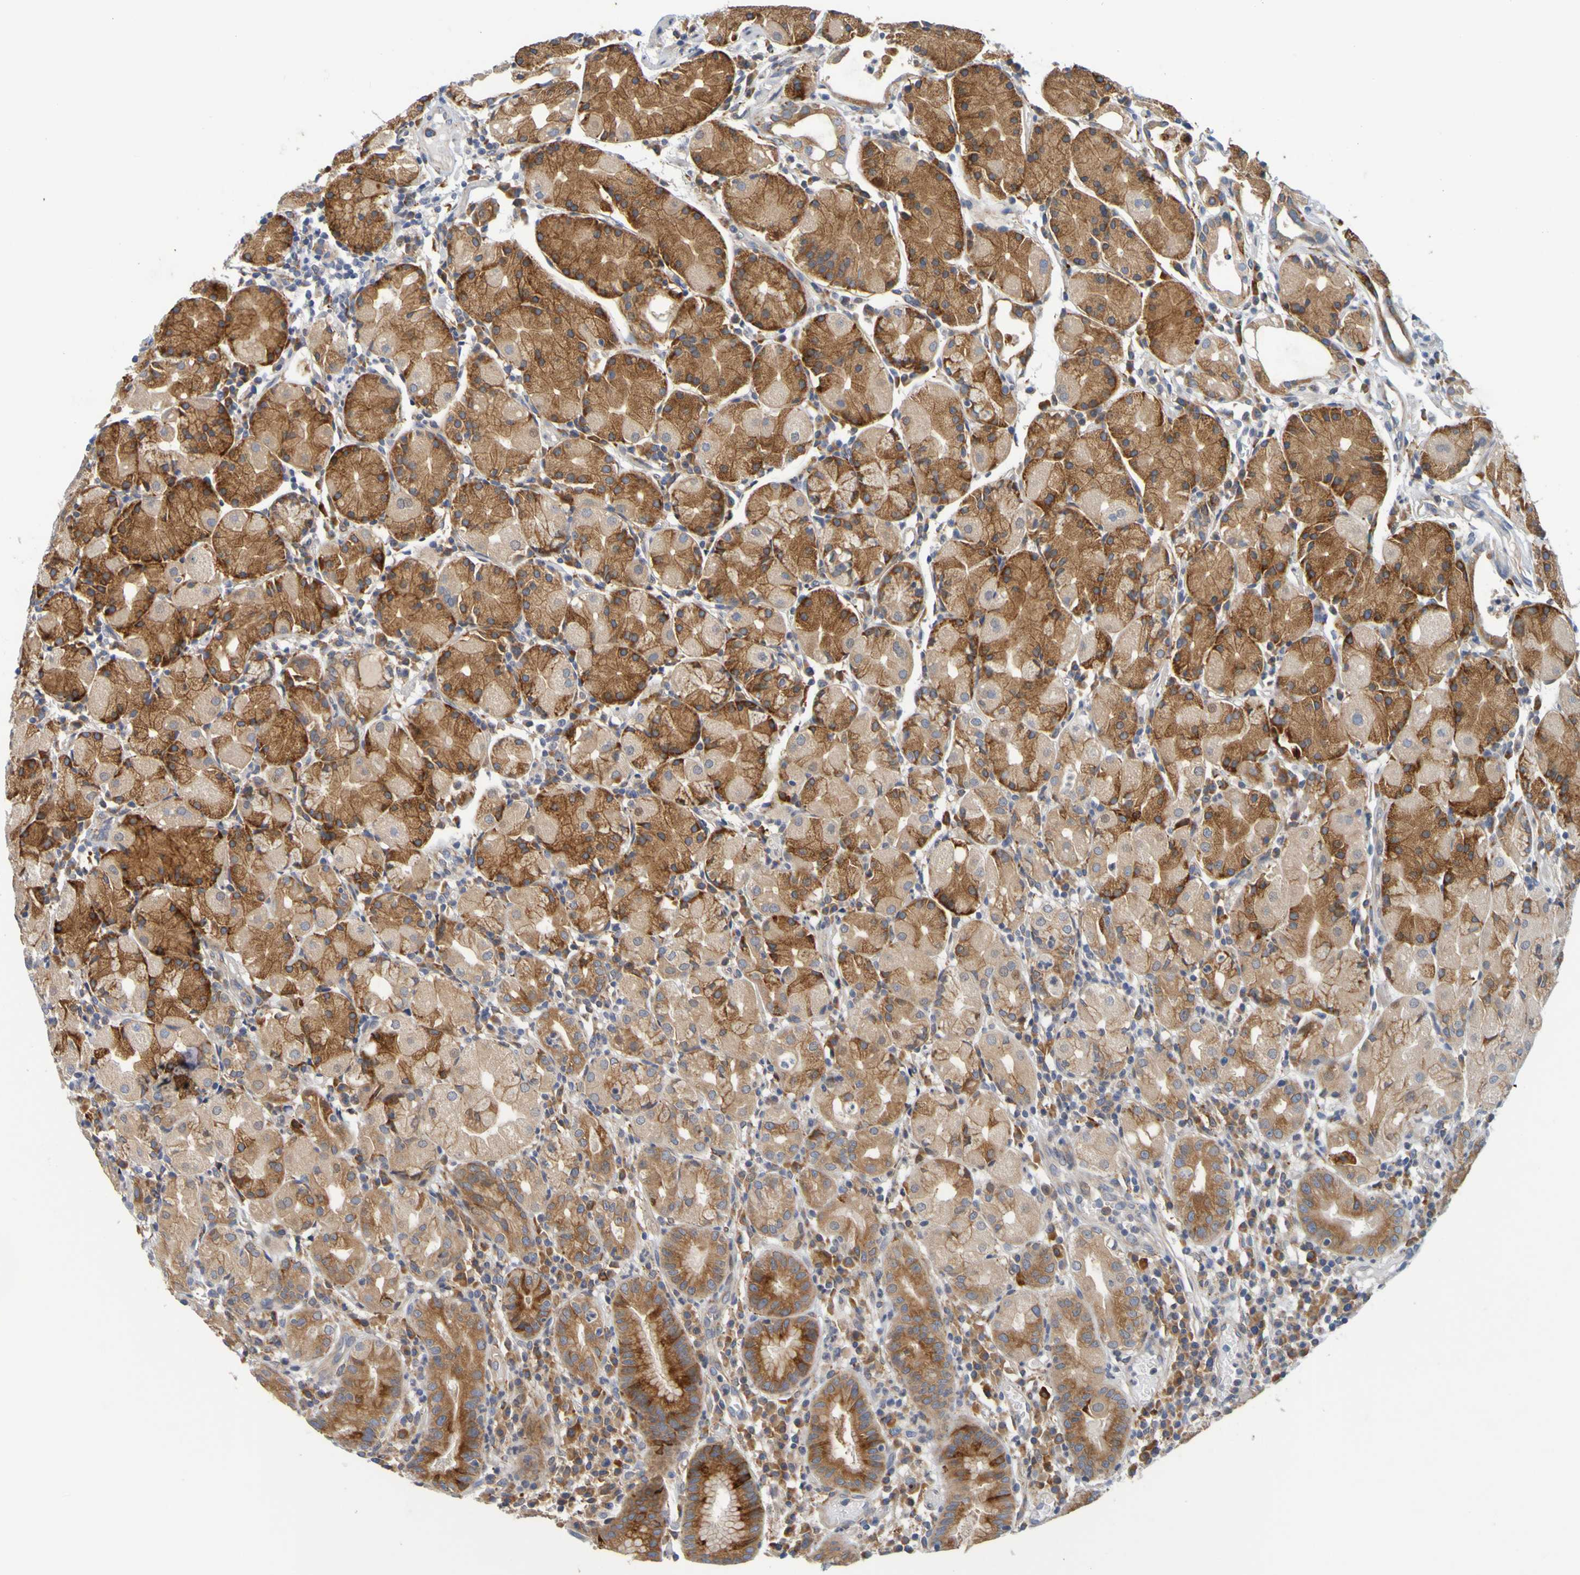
{"staining": {"intensity": "strong", "quantity": "25%-75%", "location": "cytoplasmic/membranous"}, "tissue": "stomach", "cell_type": "Glandular cells", "image_type": "normal", "snomed": [{"axis": "morphology", "description": "Normal tissue, NOS"}, {"axis": "topography", "description": "Stomach"}, {"axis": "topography", "description": "Stomach, lower"}], "caption": "Strong cytoplasmic/membranous protein expression is appreciated in about 25%-75% of glandular cells in stomach. The staining is performed using DAB (3,3'-diaminobenzidine) brown chromogen to label protein expression. The nuclei are counter-stained blue using hematoxylin.", "gene": "SIL1", "patient": {"sex": "female", "age": 75}}